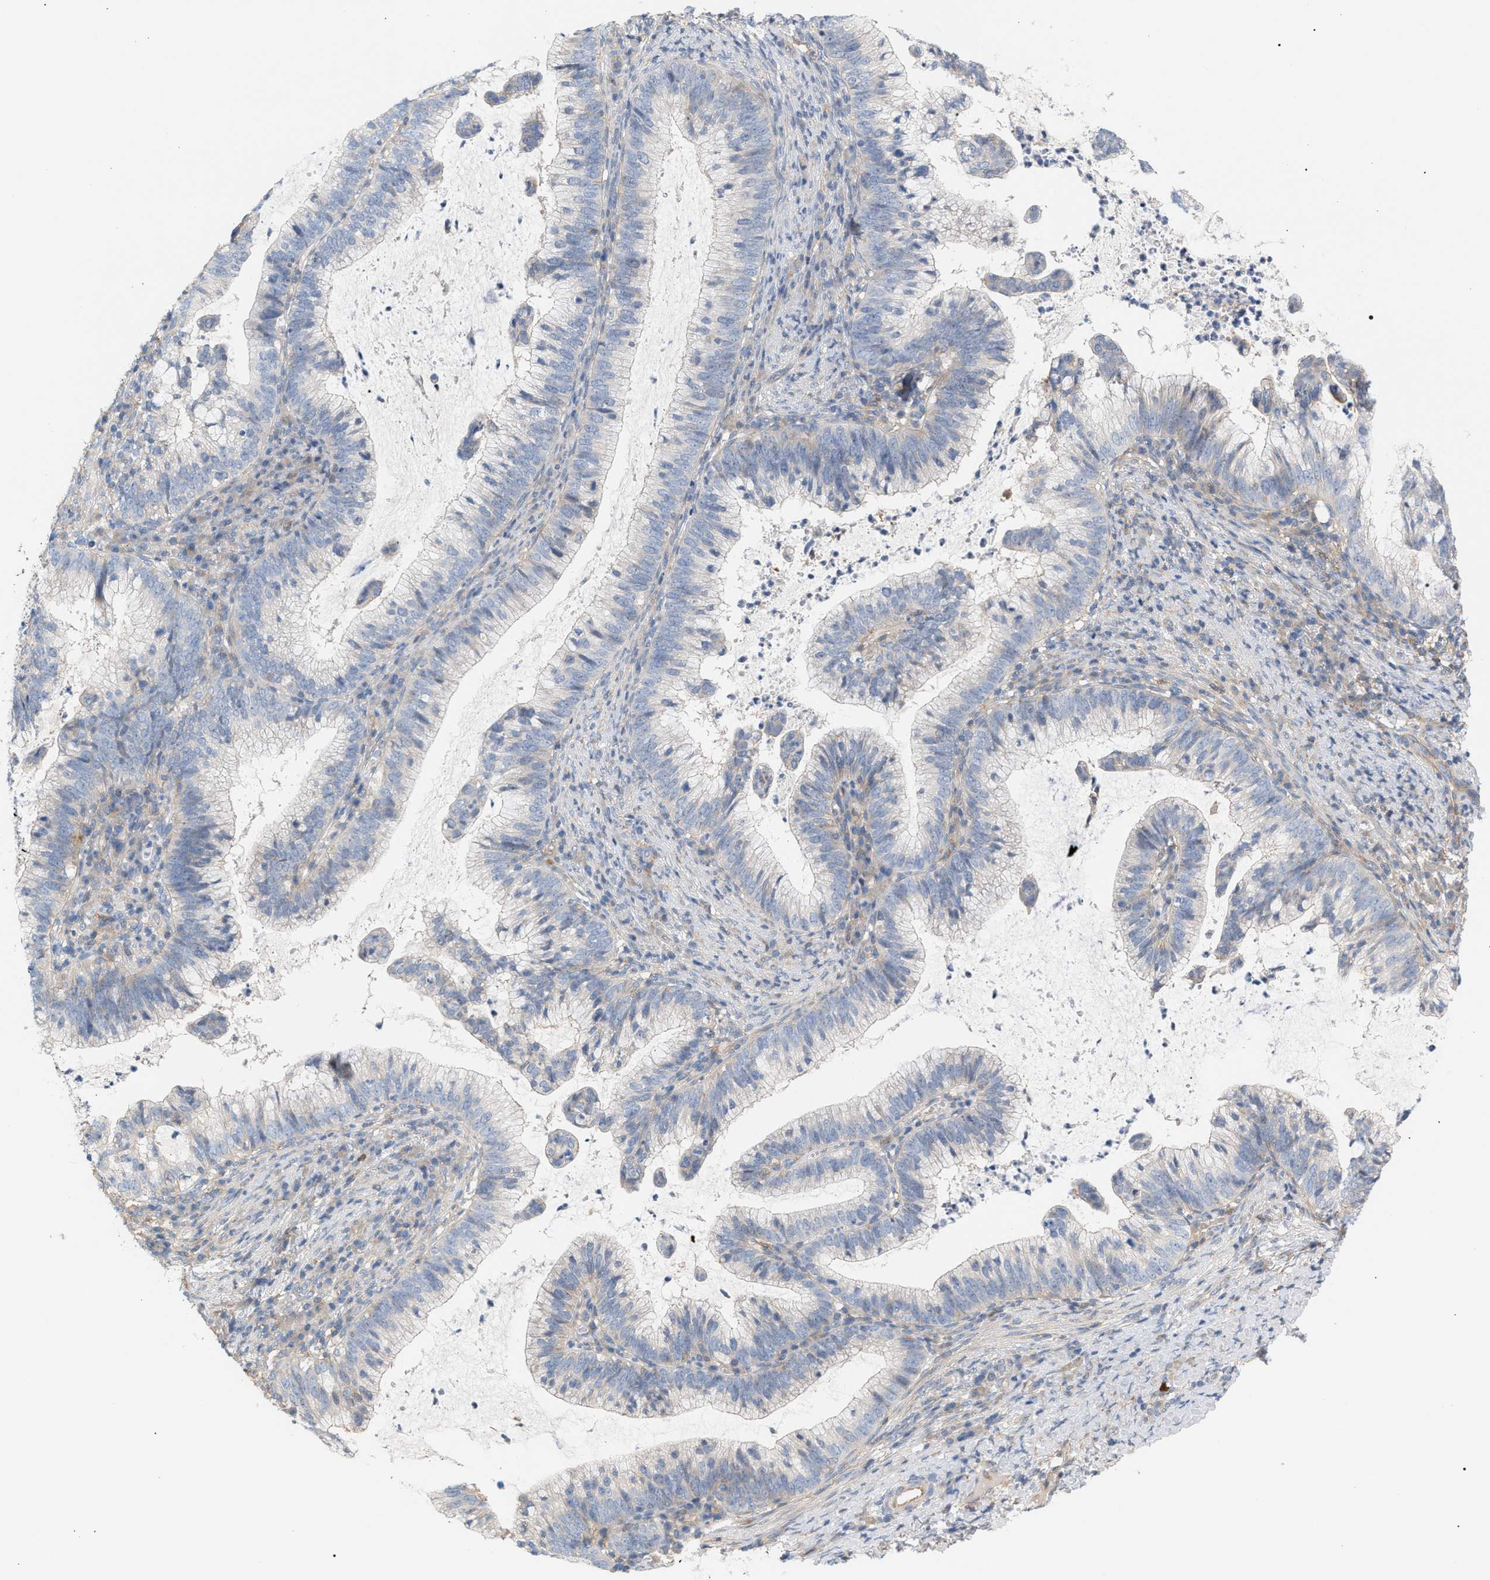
{"staining": {"intensity": "moderate", "quantity": "<25%", "location": "cytoplasmic/membranous"}, "tissue": "cervical cancer", "cell_type": "Tumor cells", "image_type": "cancer", "snomed": [{"axis": "morphology", "description": "Adenocarcinoma, NOS"}, {"axis": "topography", "description": "Cervix"}], "caption": "An image of human cervical cancer (adenocarcinoma) stained for a protein shows moderate cytoplasmic/membranous brown staining in tumor cells. The protein is stained brown, and the nuclei are stained in blue (DAB (3,3'-diaminobenzidine) IHC with brightfield microscopy, high magnification).", "gene": "LRCH1", "patient": {"sex": "female", "age": 36}}